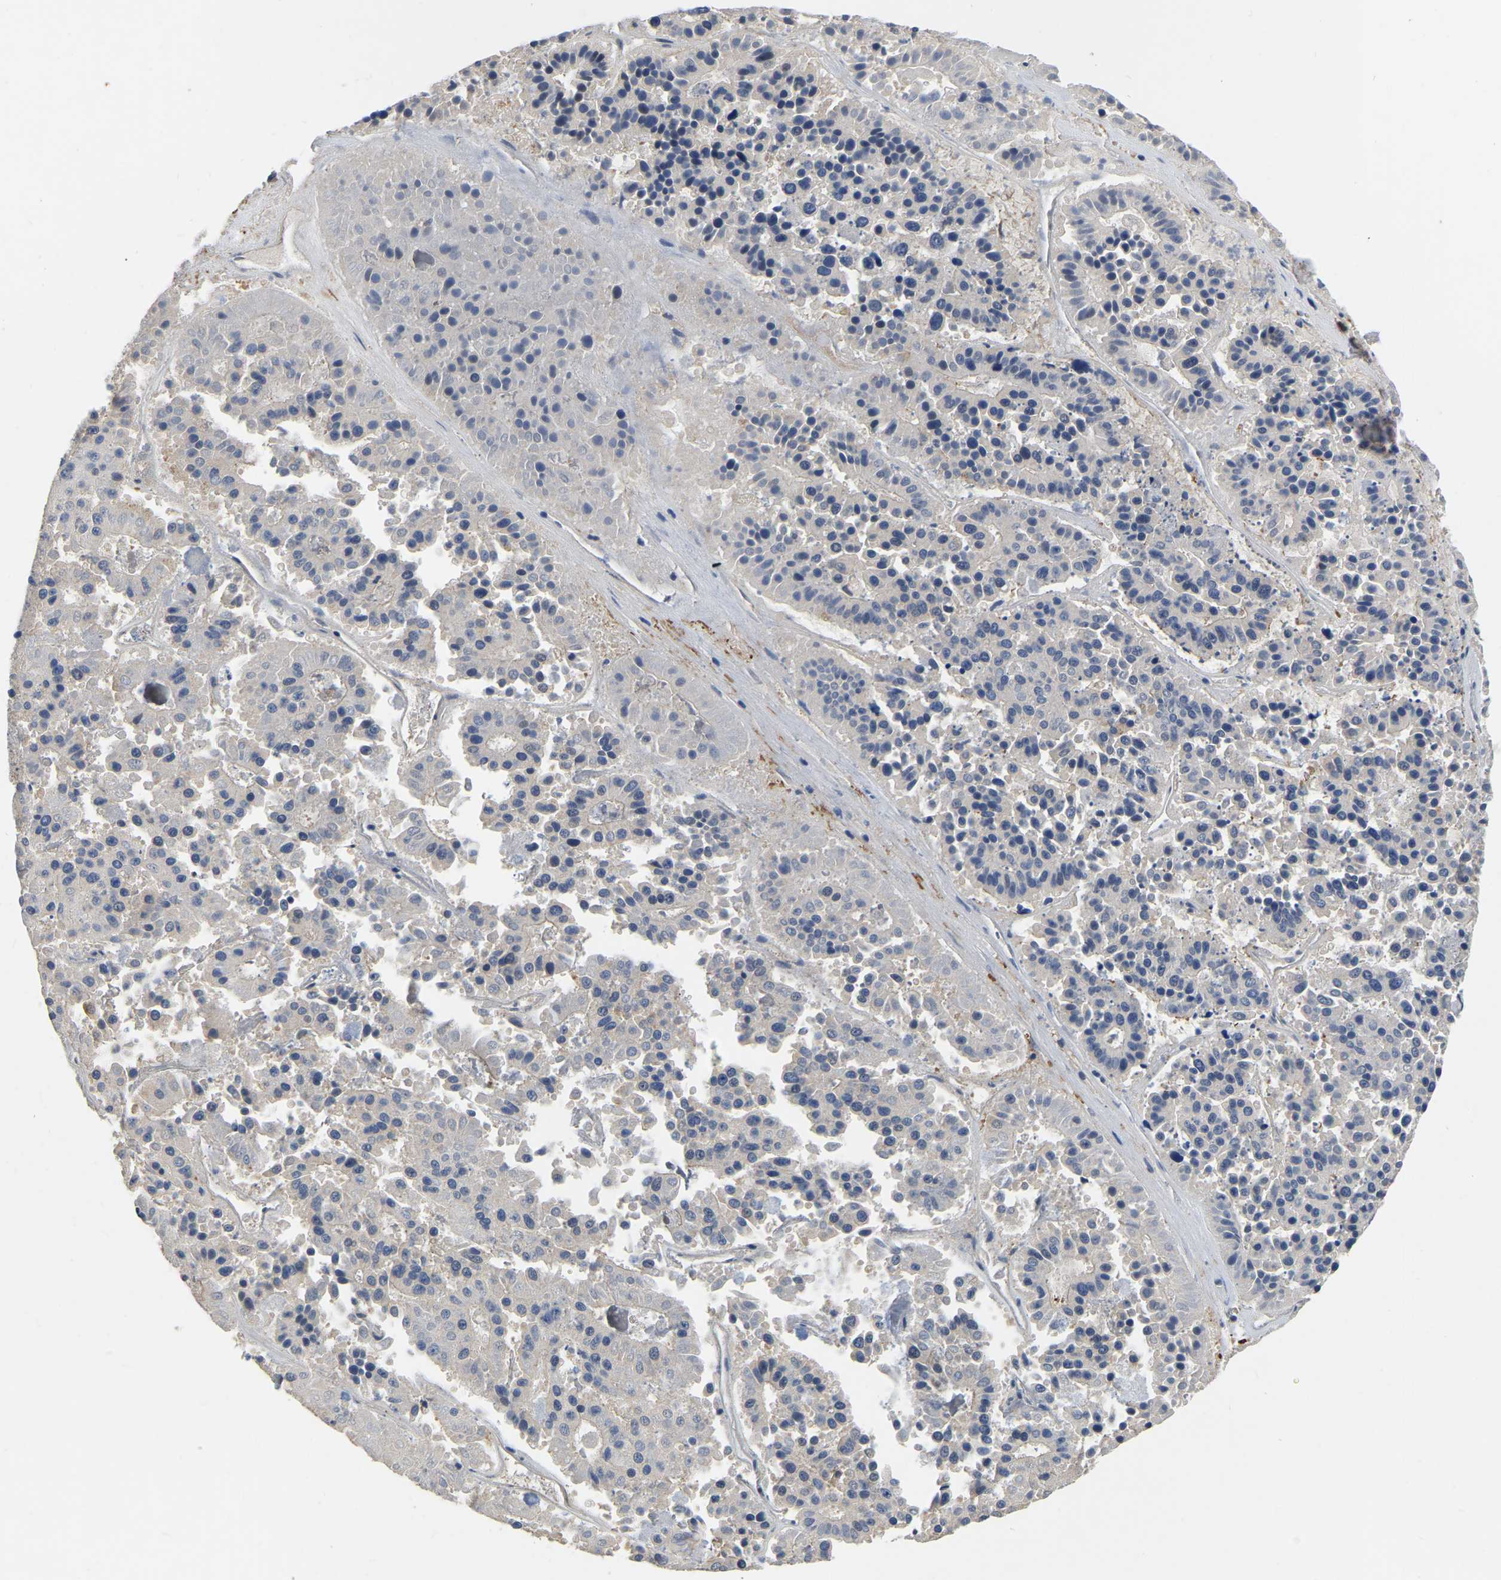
{"staining": {"intensity": "negative", "quantity": "none", "location": "none"}, "tissue": "pancreatic cancer", "cell_type": "Tumor cells", "image_type": "cancer", "snomed": [{"axis": "morphology", "description": "Adenocarcinoma, NOS"}, {"axis": "topography", "description": "Pancreas"}], "caption": "DAB immunohistochemical staining of pancreatic adenocarcinoma shows no significant positivity in tumor cells.", "gene": "GARS1", "patient": {"sex": "male", "age": 50}}